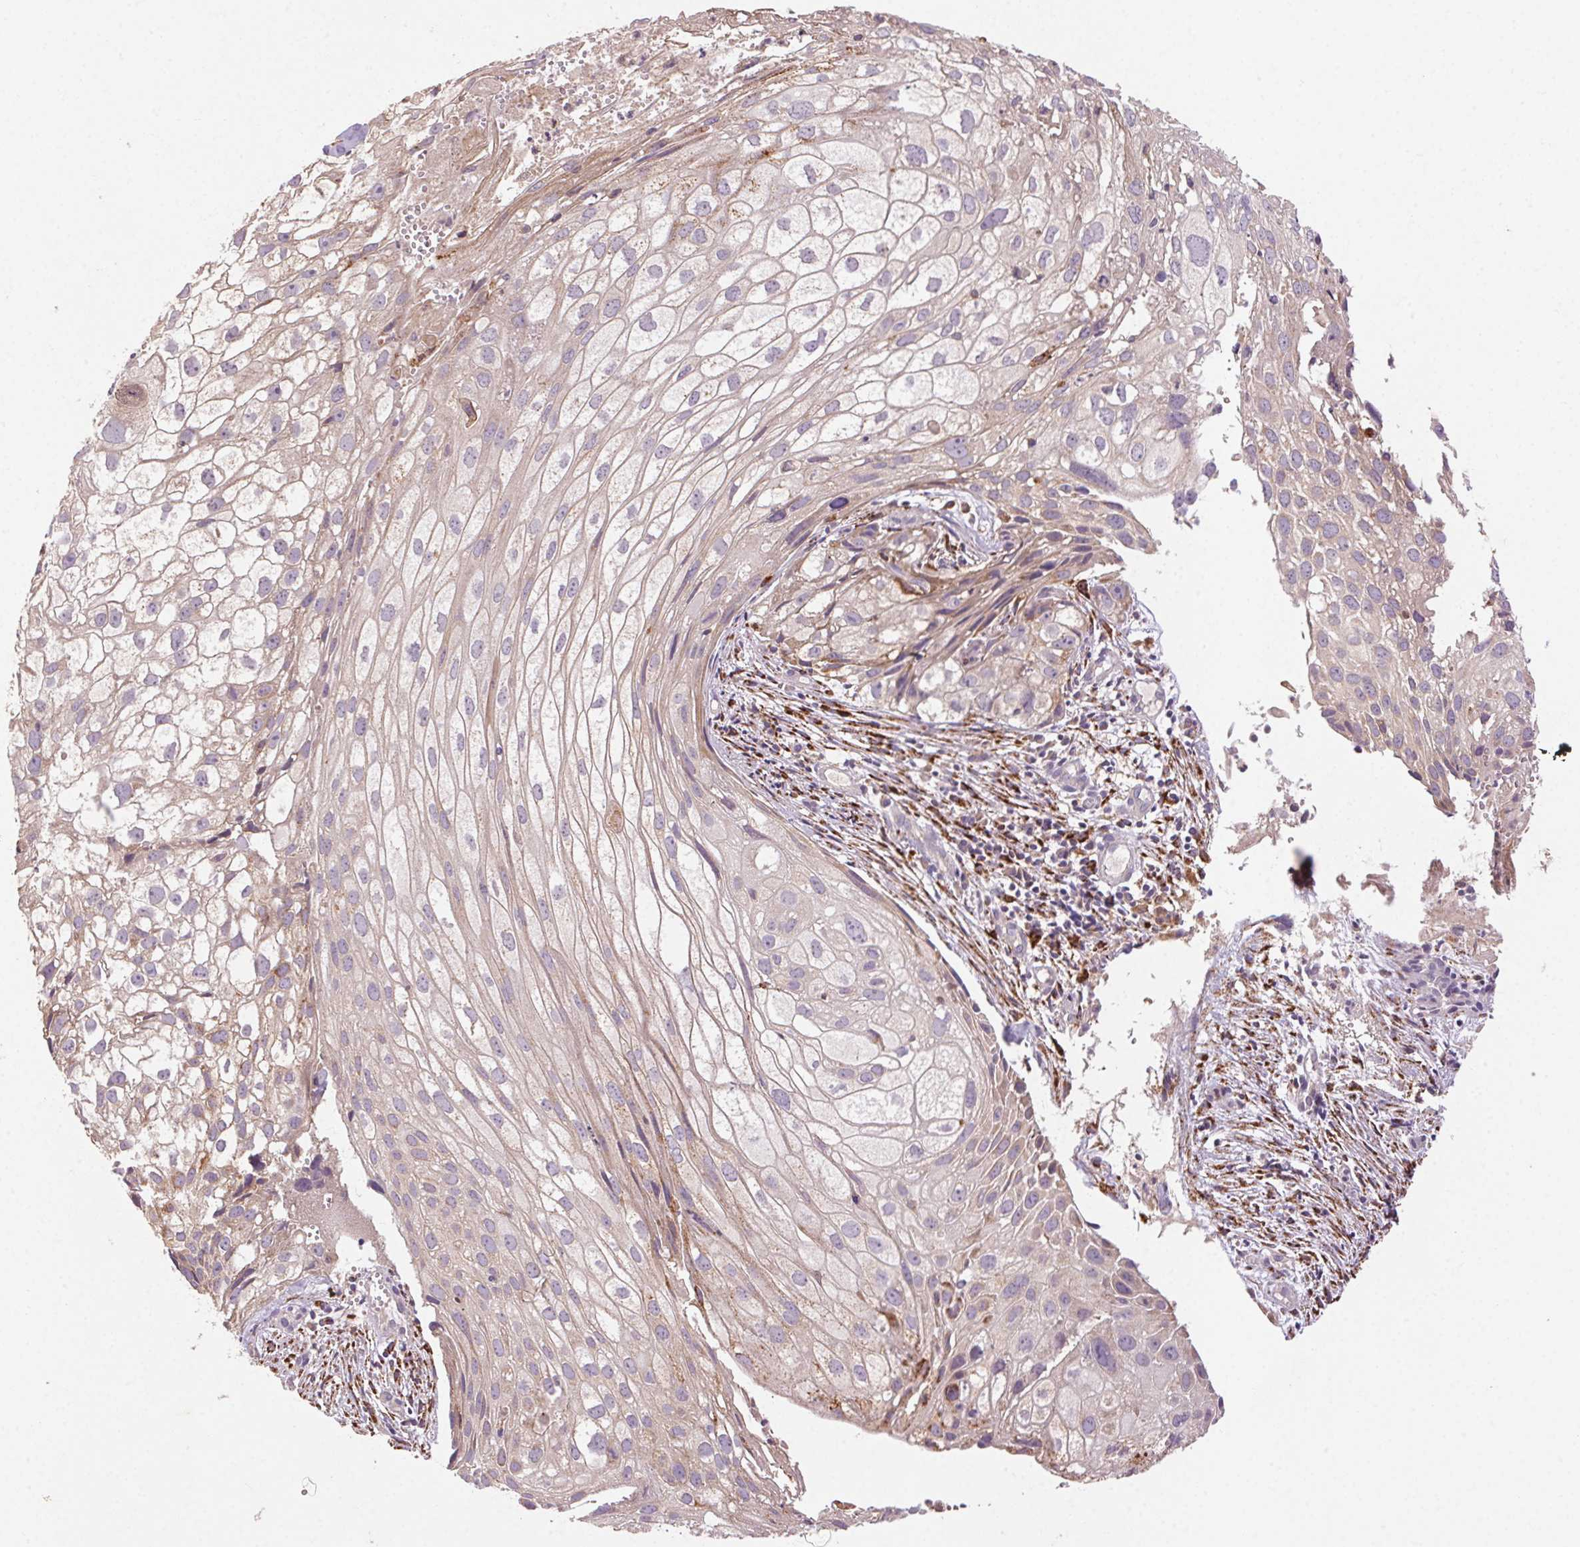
{"staining": {"intensity": "negative", "quantity": "none", "location": "none"}, "tissue": "cervical cancer", "cell_type": "Tumor cells", "image_type": "cancer", "snomed": [{"axis": "morphology", "description": "Squamous cell carcinoma, NOS"}, {"axis": "topography", "description": "Cervix"}], "caption": "There is no significant expression in tumor cells of cervical cancer (squamous cell carcinoma).", "gene": "FNBP1L", "patient": {"sex": "female", "age": 53}}